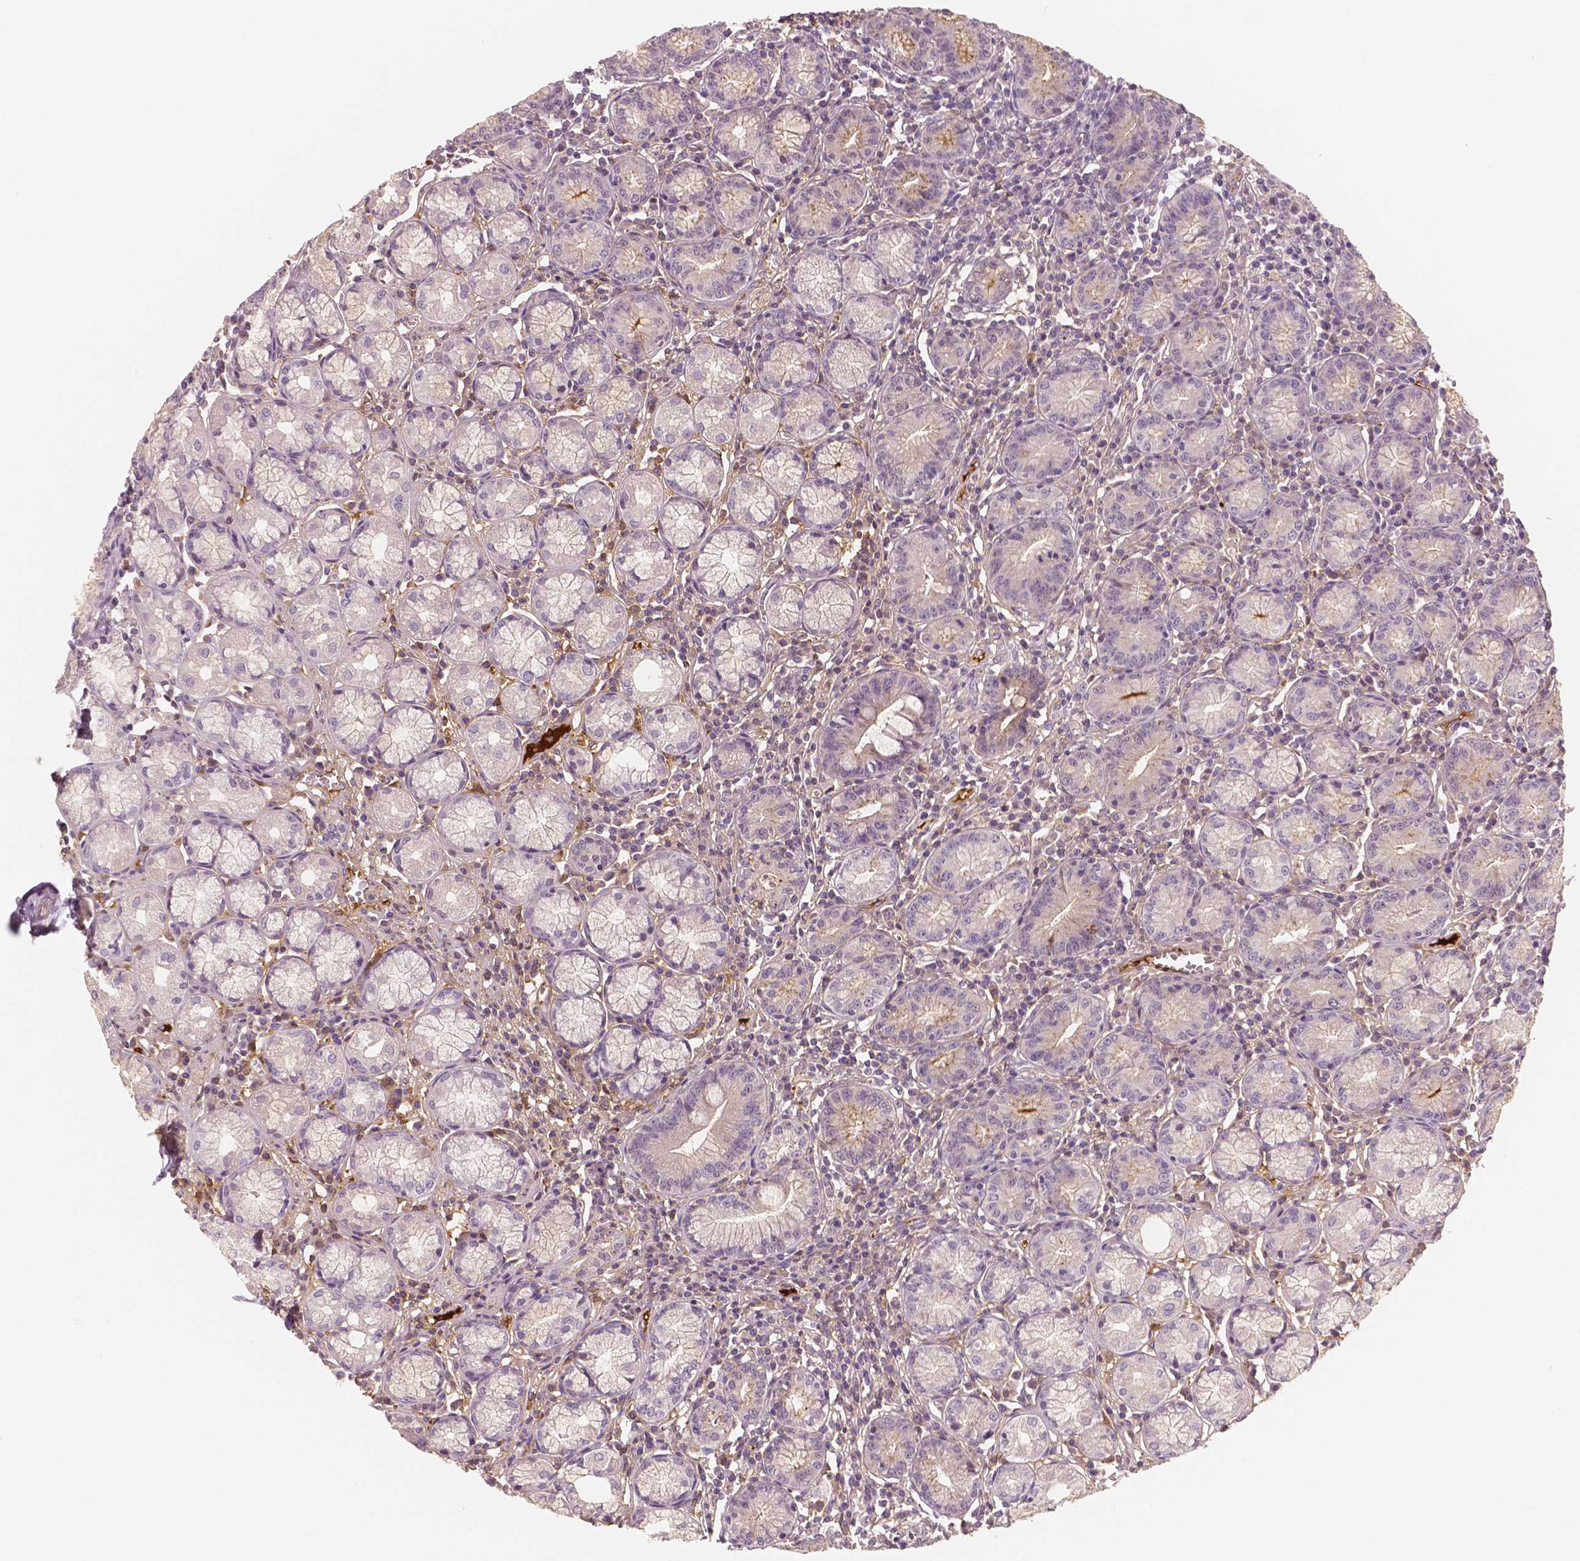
{"staining": {"intensity": "negative", "quantity": "none", "location": "none"}, "tissue": "stomach", "cell_type": "Glandular cells", "image_type": "normal", "snomed": [{"axis": "morphology", "description": "Normal tissue, NOS"}, {"axis": "topography", "description": "Stomach"}], "caption": "The histopathology image displays no significant expression in glandular cells of stomach.", "gene": "APOA4", "patient": {"sex": "male", "age": 55}}